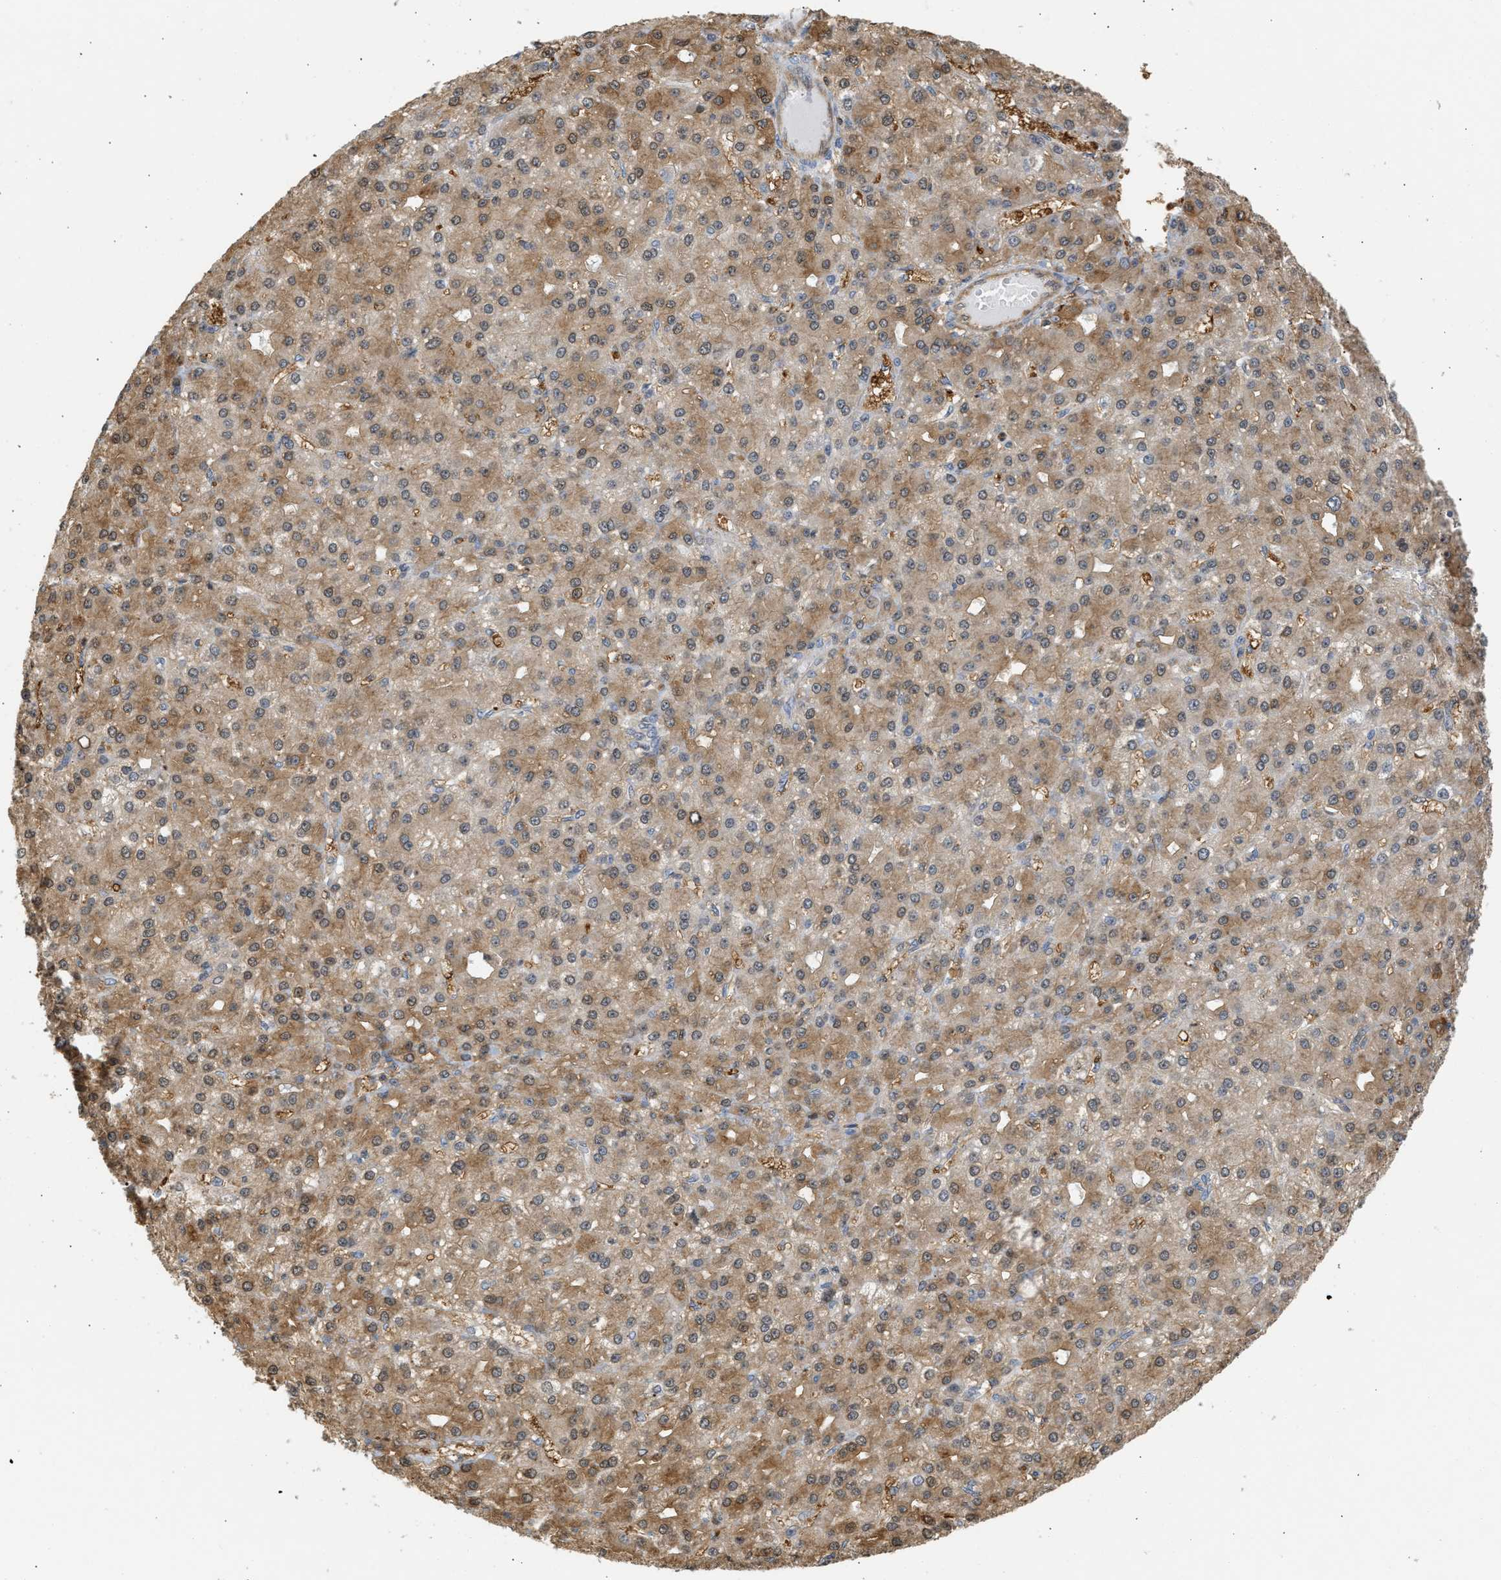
{"staining": {"intensity": "moderate", "quantity": ">75%", "location": "cytoplasmic/membranous"}, "tissue": "liver cancer", "cell_type": "Tumor cells", "image_type": "cancer", "snomed": [{"axis": "morphology", "description": "Carcinoma, Hepatocellular, NOS"}, {"axis": "topography", "description": "Liver"}], "caption": "An image of human liver cancer stained for a protein displays moderate cytoplasmic/membranous brown staining in tumor cells.", "gene": "ENO1", "patient": {"sex": "male", "age": 67}}